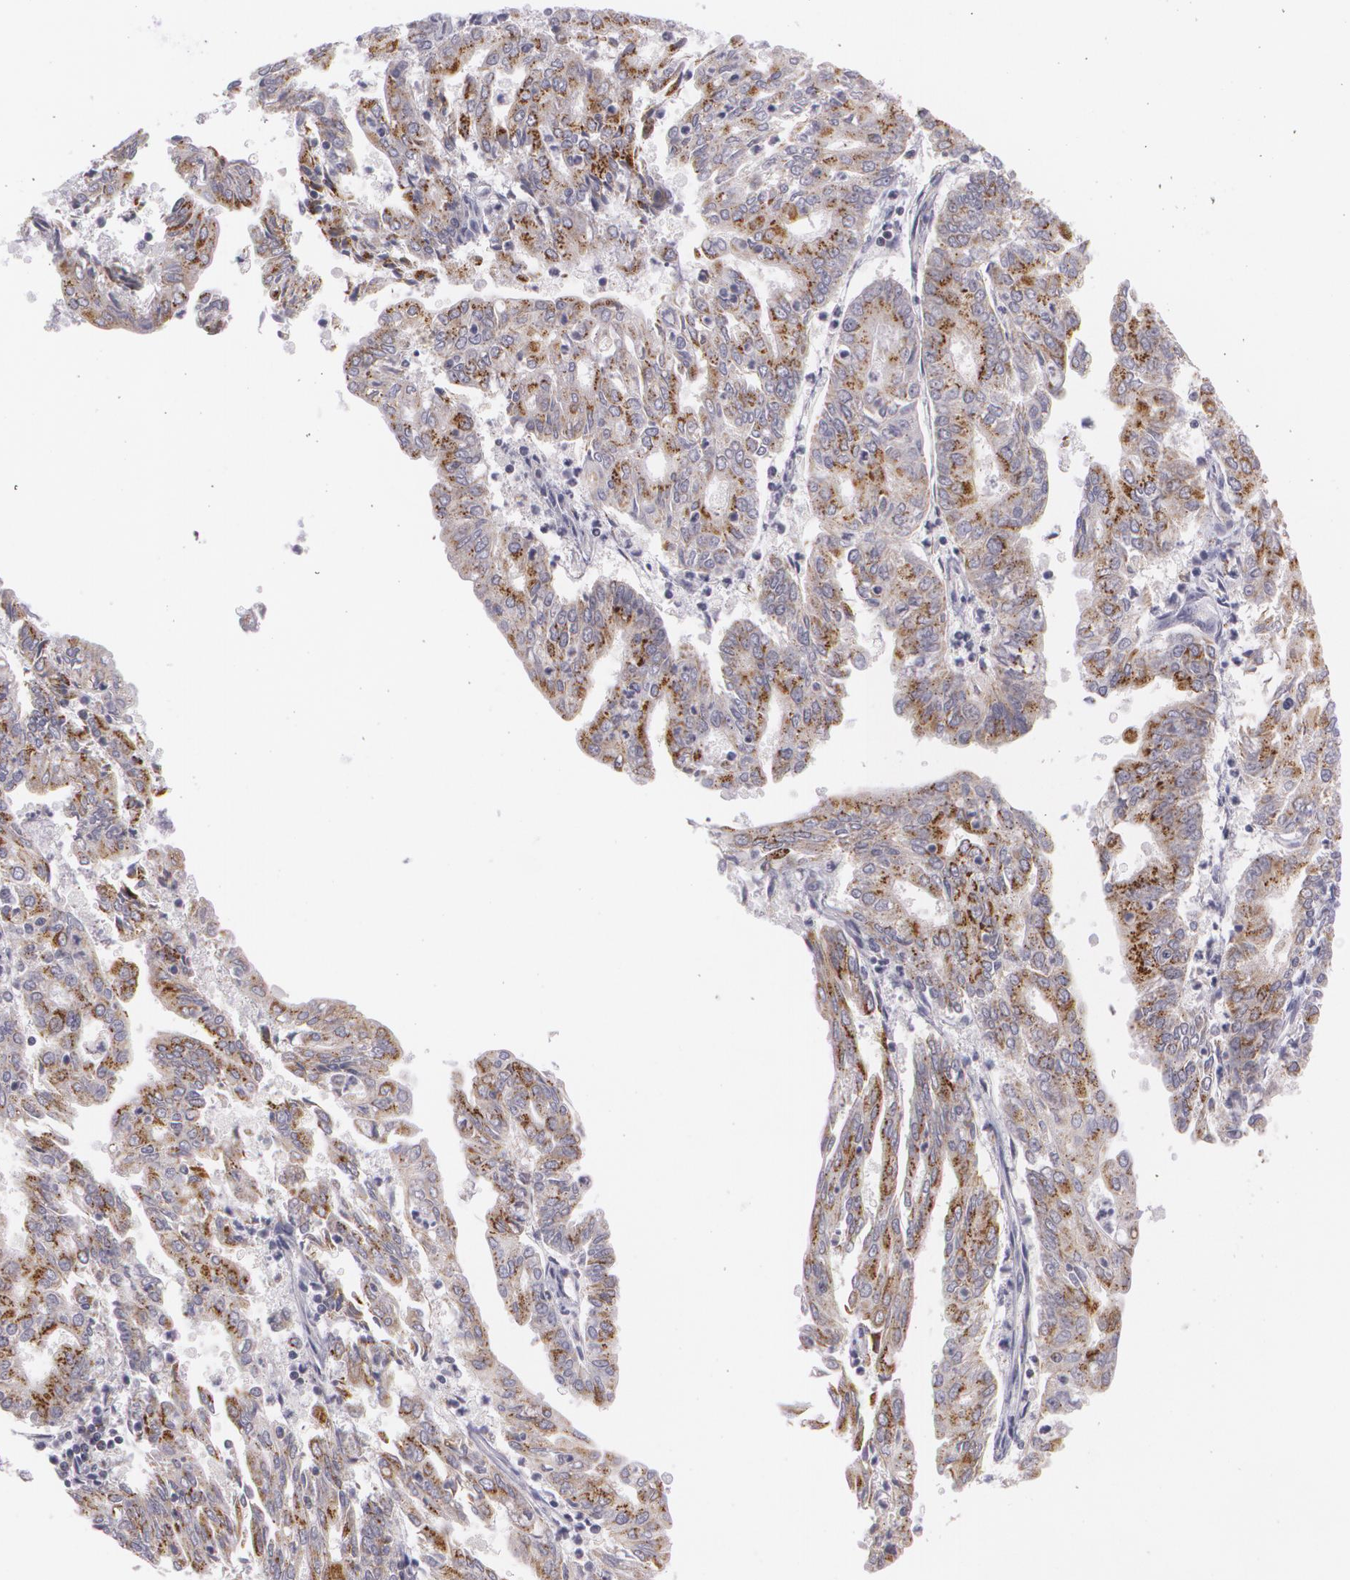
{"staining": {"intensity": "moderate", "quantity": ">75%", "location": "cytoplasmic/membranous"}, "tissue": "endometrial cancer", "cell_type": "Tumor cells", "image_type": "cancer", "snomed": [{"axis": "morphology", "description": "Adenocarcinoma, NOS"}, {"axis": "topography", "description": "Endometrium"}], "caption": "Immunohistochemical staining of endometrial cancer (adenocarcinoma) displays medium levels of moderate cytoplasmic/membranous protein expression in approximately >75% of tumor cells.", "gene": "CILK1", "patient": {"sex": "female", "age": 79}}